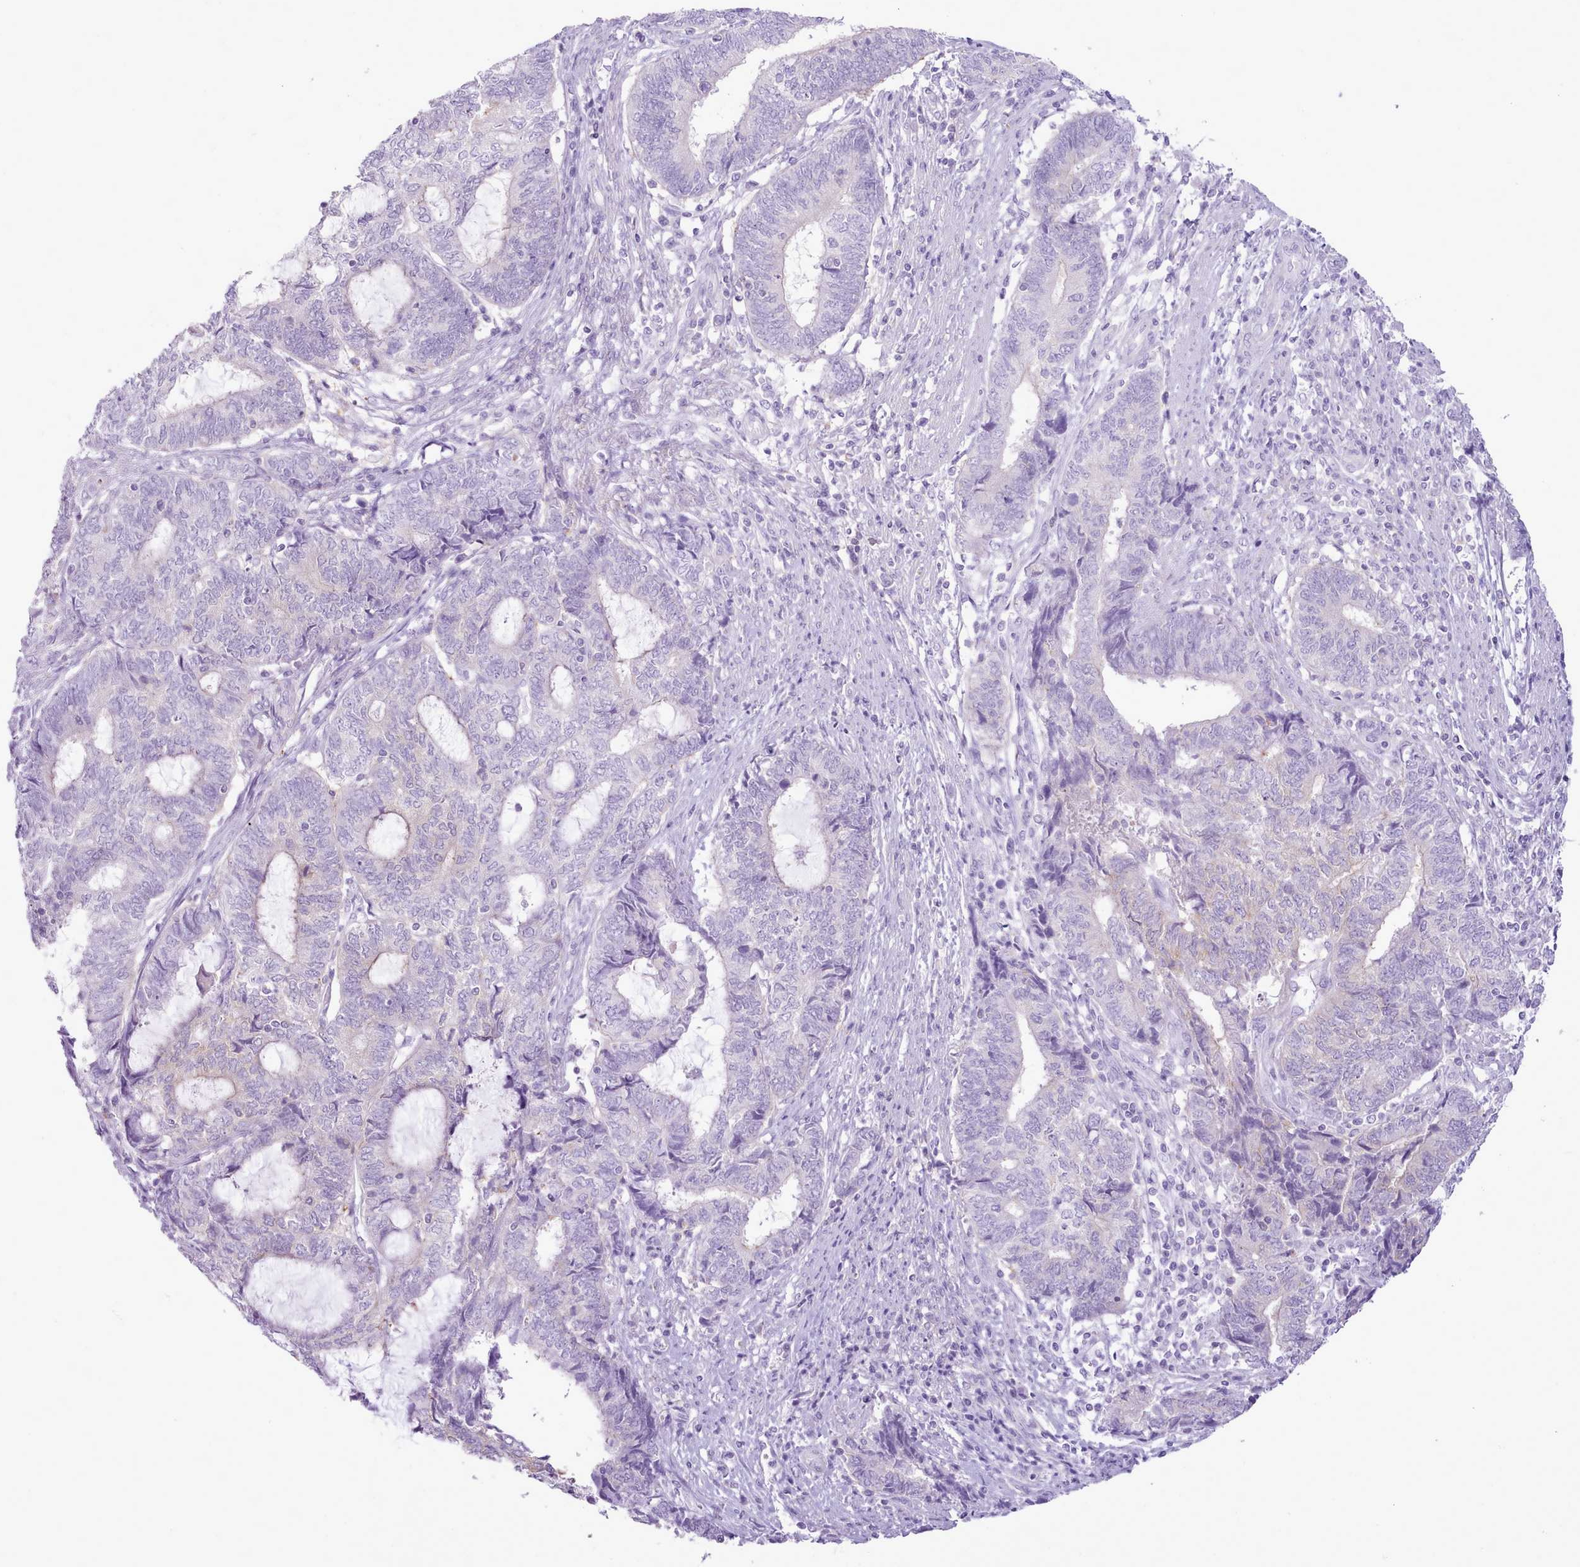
{"staining": {"intensity": "negative", "quantity": "none", "location": "none"}, "tissue": "endometrial cancer", "cell_type": "Tumor cells", "image_type": "cancer", "snomed": [{"axis": "morphology", "description": "Adenocarcinoma, NOS"}, {"axis": "topography", "description": "Uterus"}, {"axis": "topography", "description": "Endometrium"}], "caption": "IHC image of human adenocarcinoma (endometrial) stained for a protein (brown), which exhibits no staining in tumor cells.", "gene": "MDFI", "patient": {"sex": "female", "age": 70}}